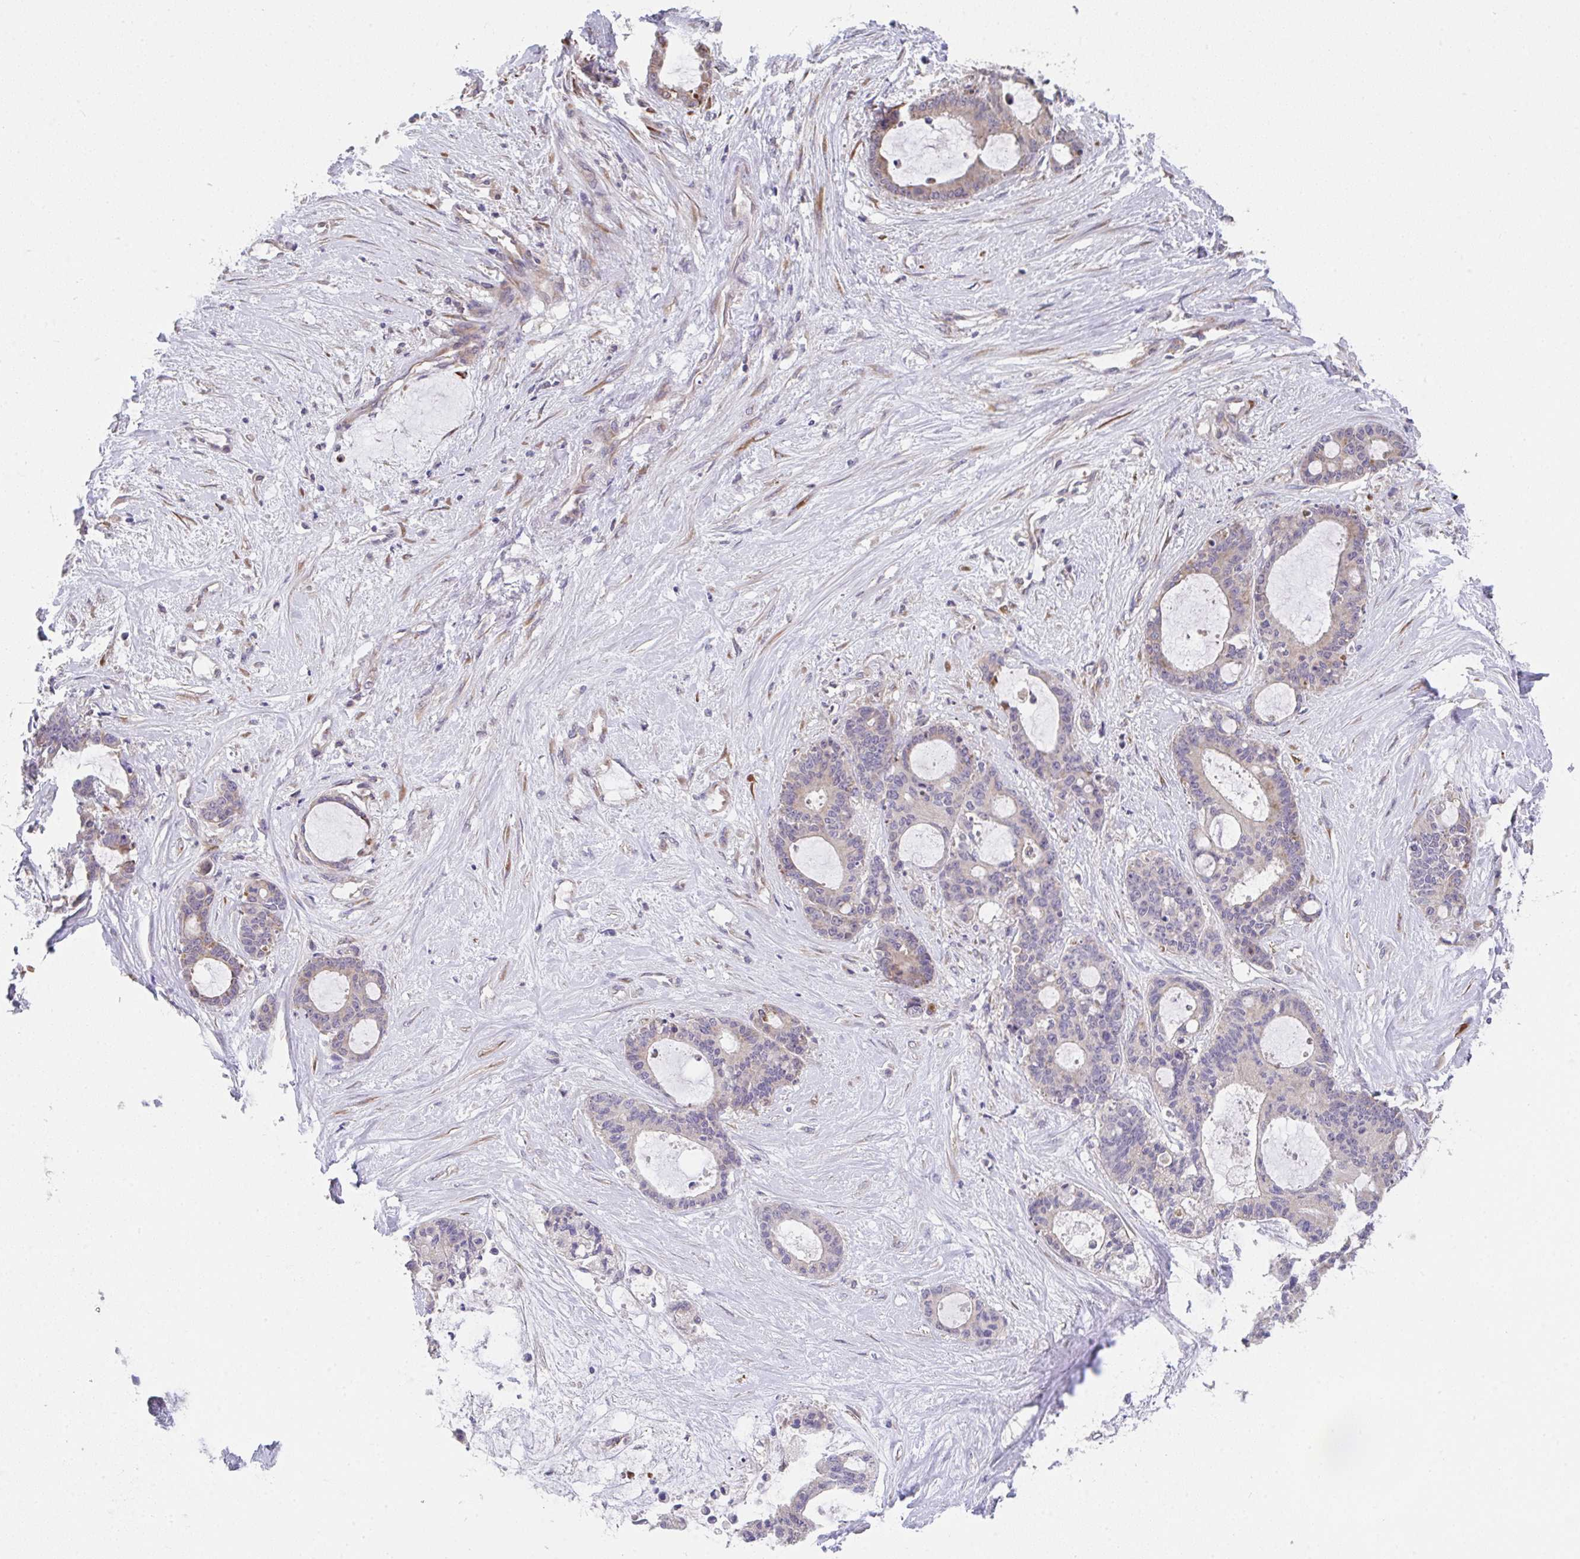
{"staining": {"intensity": "negative", "quantity": "none", "location": "none"}, "tissue": "liver cancer", "cell_type": "Tumor cells", "image_type": "cancer", "snomed": [{"axis": "morphology", "description": "Normal tissue, NOS"}, {"axis": "morphology", "description": "Cholangiocarcinoma"}, {"axis": "topography", "description": "Liver"}, {"axis": "topography", "description": "Peripheral nerve tissue"}], "caption": "Liver cholangiocarcinoma stained for a protein using IHC demonstrates no staining tumor cells.", "gene": "TSPAN31", "patient": {"sex": "female", "age": 73}}